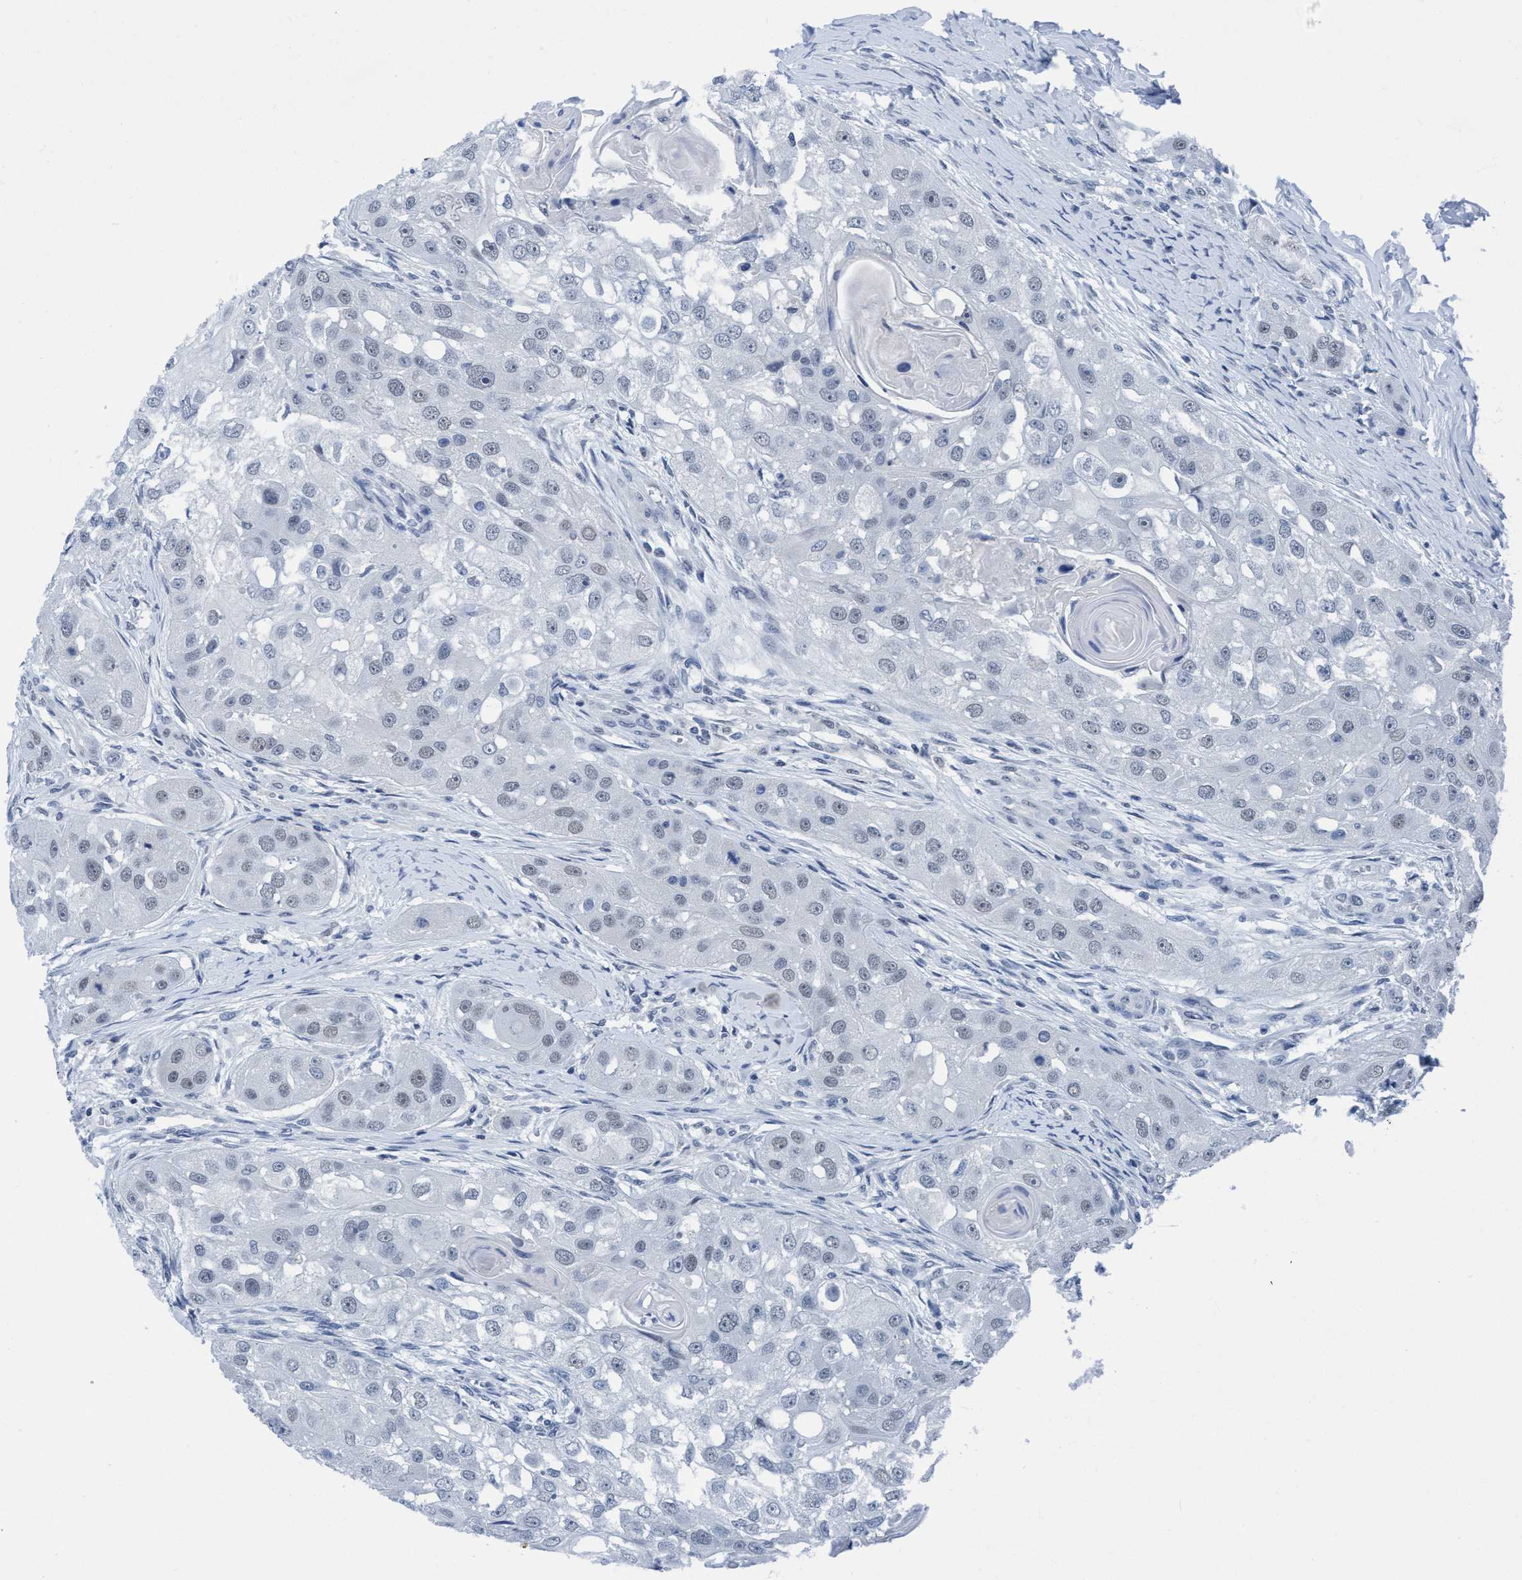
{"staining": {"intensity": "negative", "quantity": "none", "location": "none"}, "tissue": "head and neck cancer", "cell_type": "Tumor cells", "image_type": "cancer", "snomed": [{"axis": "morphology", "description": "Normal tissue, NOS"}, {"axis": "morphology", "description": "Squamous cell carcinoma, NOS"}, {"axis": "topography", "description": "Skeletal muscle"}, {"axis": "topography", "description": "Head-Neck"}], "caption": "Tumor cells show no significant positivity in head and neck cancer.", "gene": "DNAI1", "patient": {"sex": "male", "age": 51}}